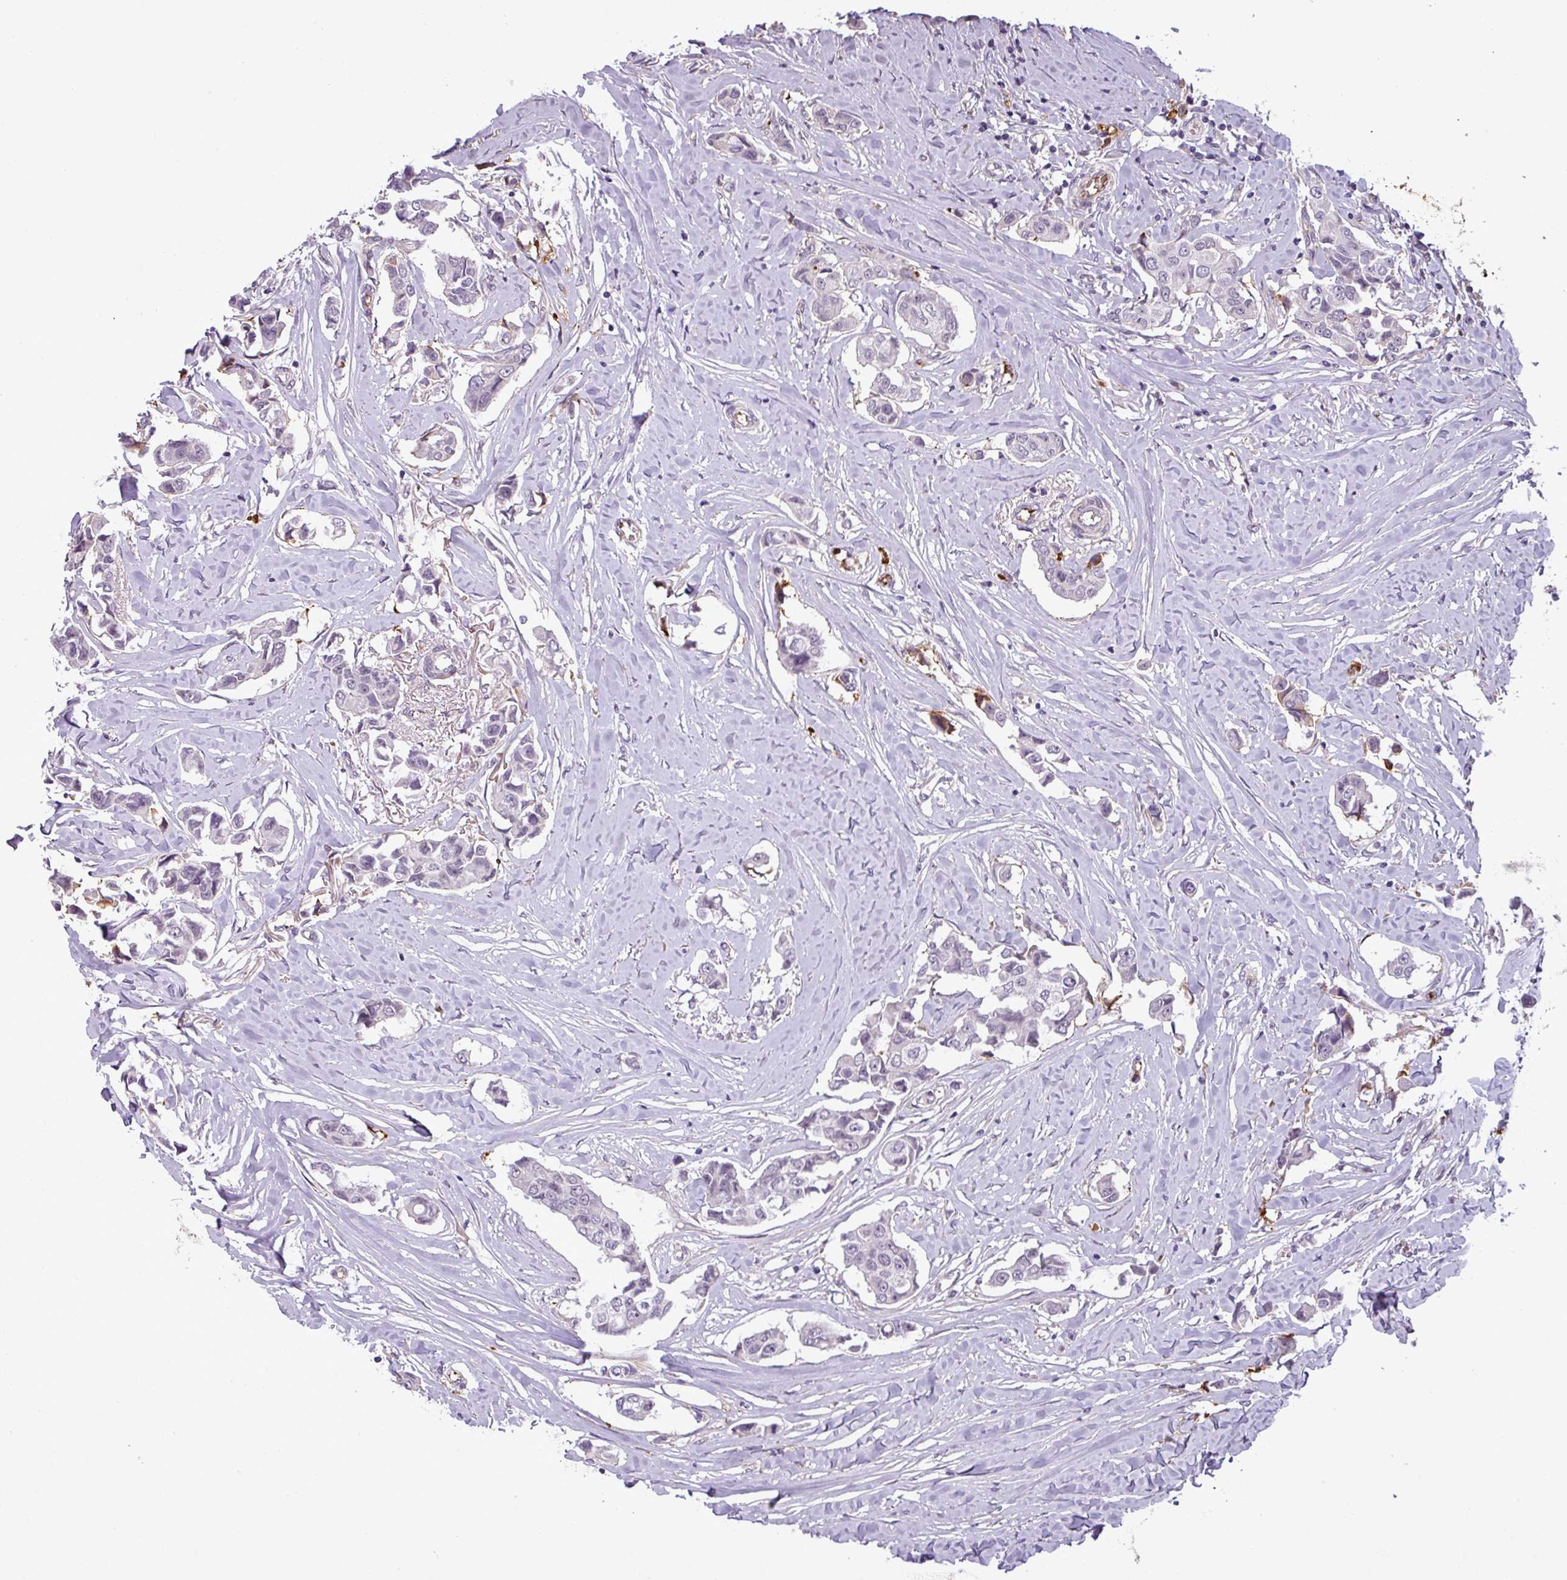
{"staining": {"intensity": "moderate", "quantity": "<25%", "location": "cytoplasmic/membranous"}, "tissue": "breast cancer", "cell_type": "Tumor cells", "image_type": "cancer", "snomed": [{"axis": "morphology", "description": "Duct carcinoma"}, {"axis": "topography", "description": "Breast"}], "caption": "High-magnification brightfield microscopy of breast cancer stained with DAB (brown) and counterstained with hematoxylin (blue). tumor cells exhibit moderate cytoplasmic/membranous positivity is seen in about<25% of cells. Immunohistochemistry stains the protein of interest in brown and the nuclei are stained blue.", "gene": "APOC1", "patient": {"sex": "female", "age": 80}}